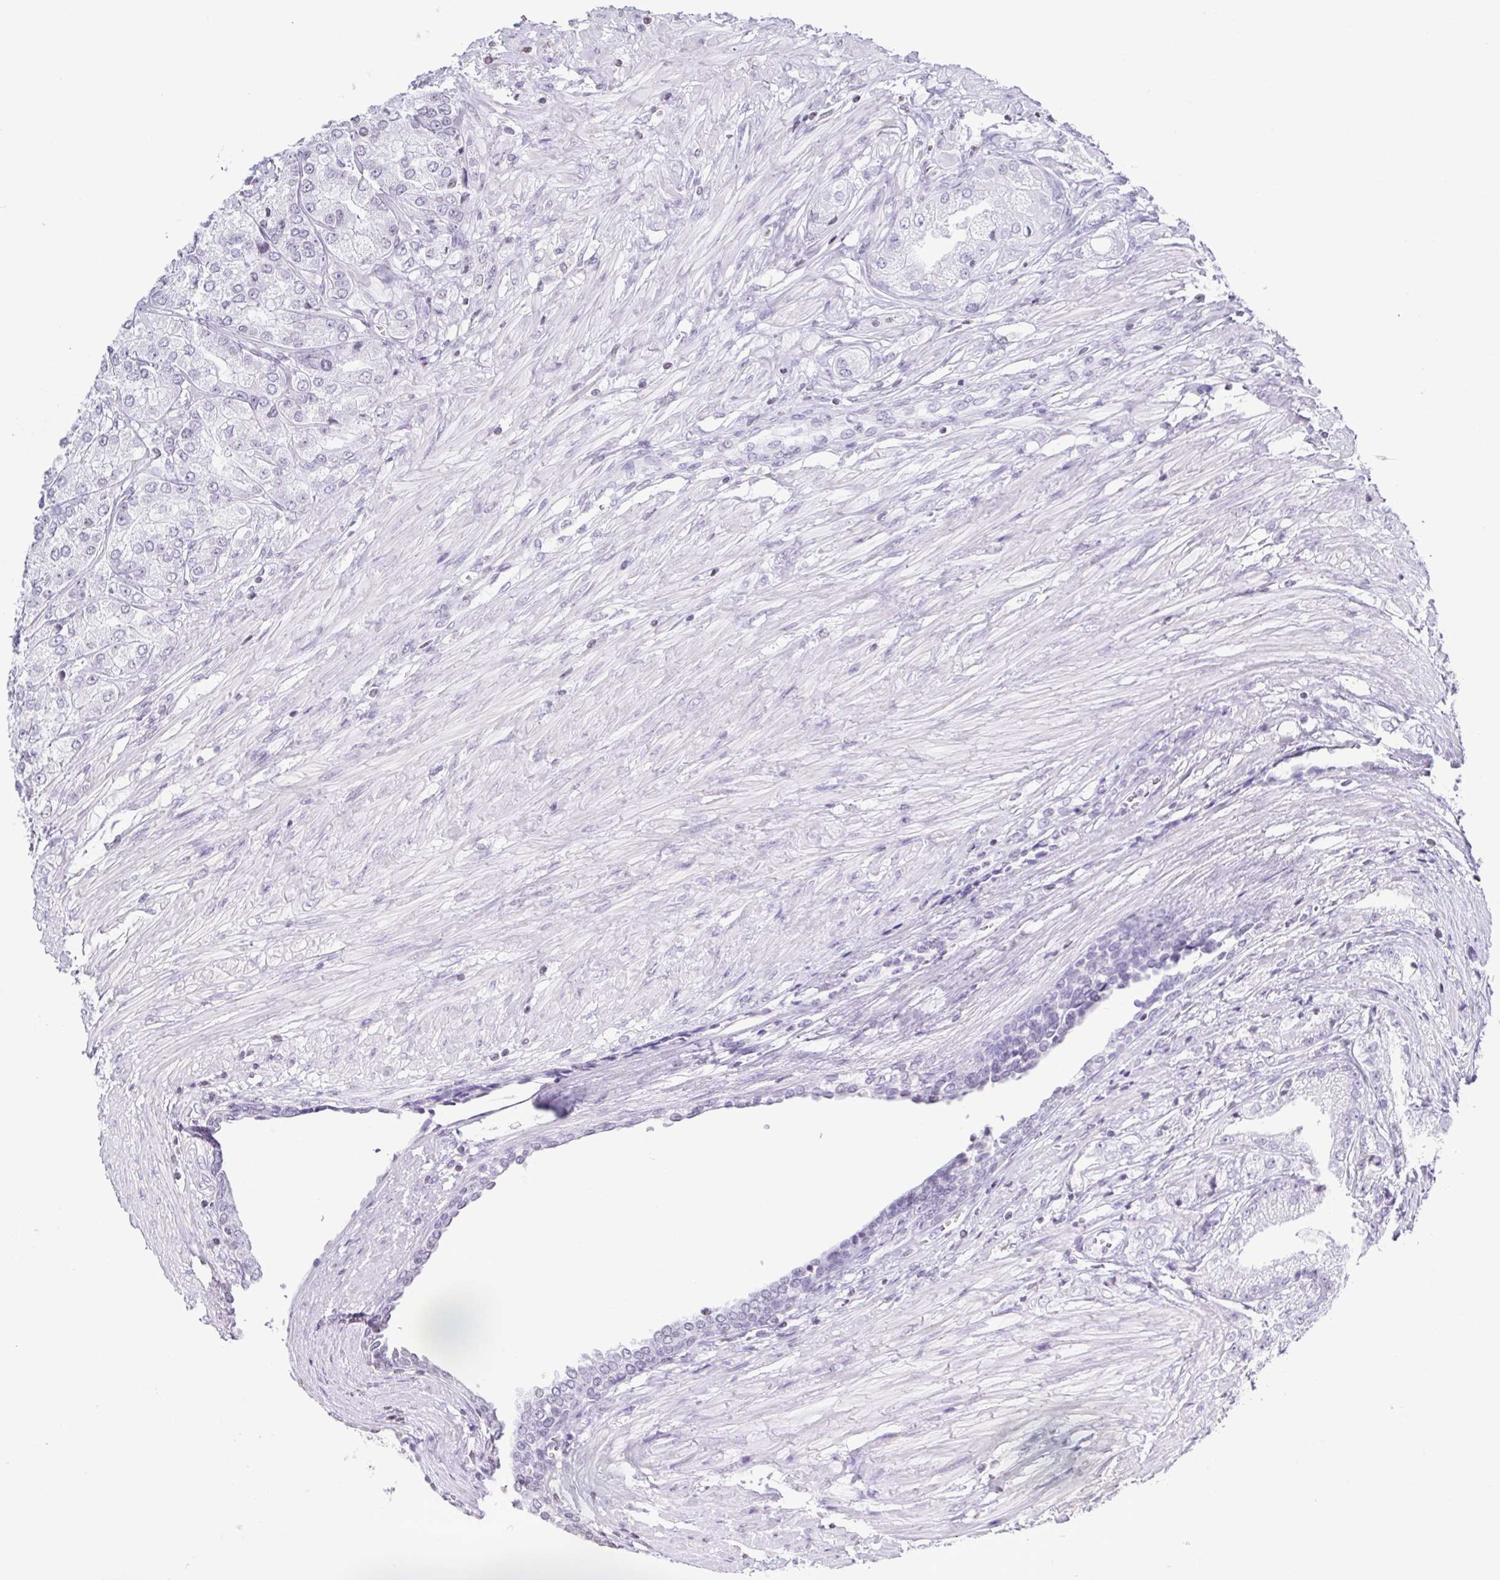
{"staining": {"intensity": "negative", "quantity": "none", "location": "none"}, "tissue": "prostate cancer", "cell_type": "Tumor cells", "image_type": "cancer", "snomed": [{"axis": "morphology", "description": "Adenocarcinoma, High grade"}, {"axis": "topography", "description": "Prostate"}], "caption": "High magnification brightfield microscopy of high-grade adenocarcinoma (prostate) stained with DAB (3,3'-diaminobenzidine) (brown) and counterstained with hematoxylin (blue): tumor cells show no significant positivity.", "gene": "VCY1B", "patient": {"sex": "male", "age": 61}}